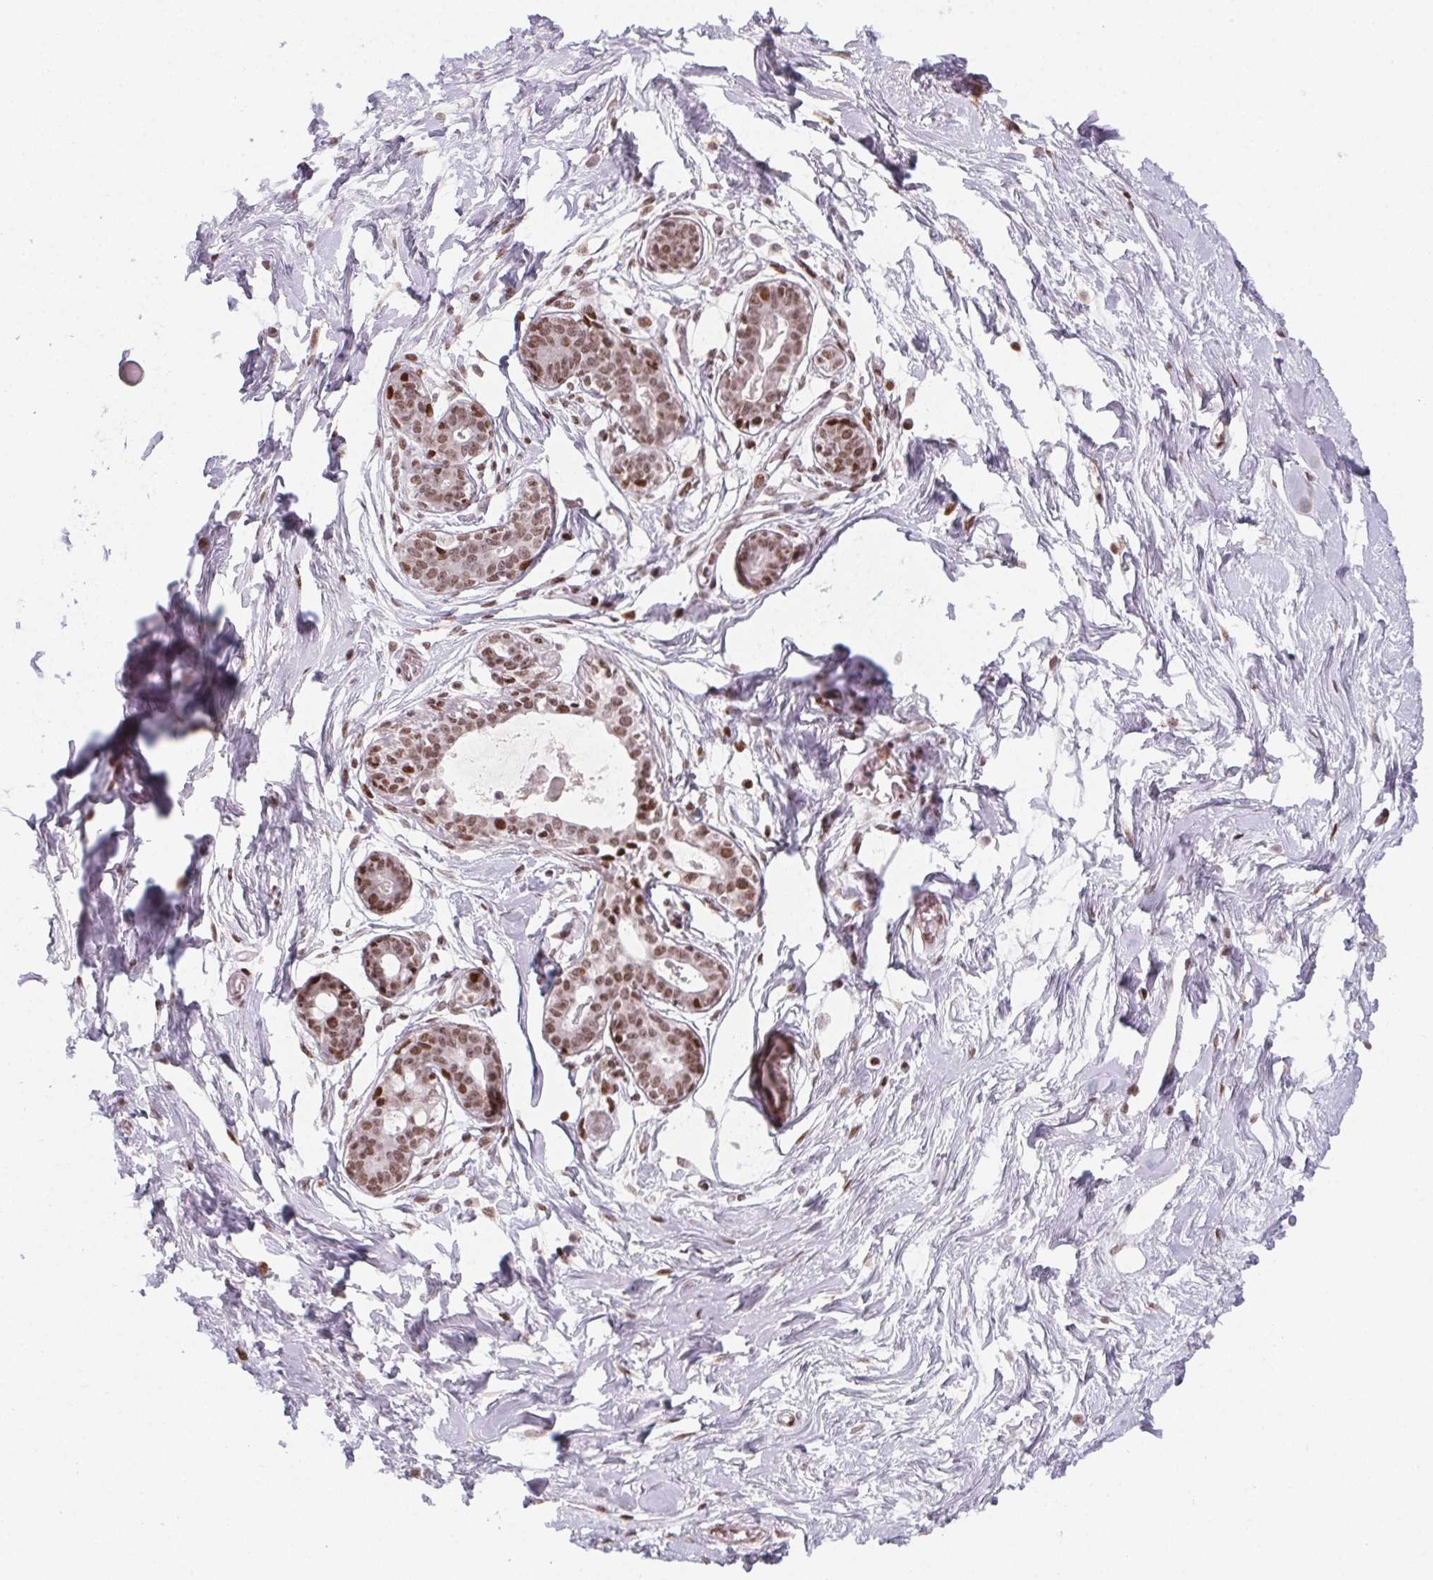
{"staining": {"intensity": "negative", "quantity": "none", "location": "none"}, "tissue": "breast", "cell_type": "Adipocytes", "image_type": "normal", "snomed": [{"axis": "morphology", "description": "Normal tissue, NOS"}, {"axis": "topography", "description": "Breast"}], "caption": "Immunohistochemistry image of normal human breast stained for a protein (brown), which displays no positivity in adipocytes. Nuclei are stained in blue.", "gene": "KMT2A", "patient": {"sex": "female", "age": 45}}